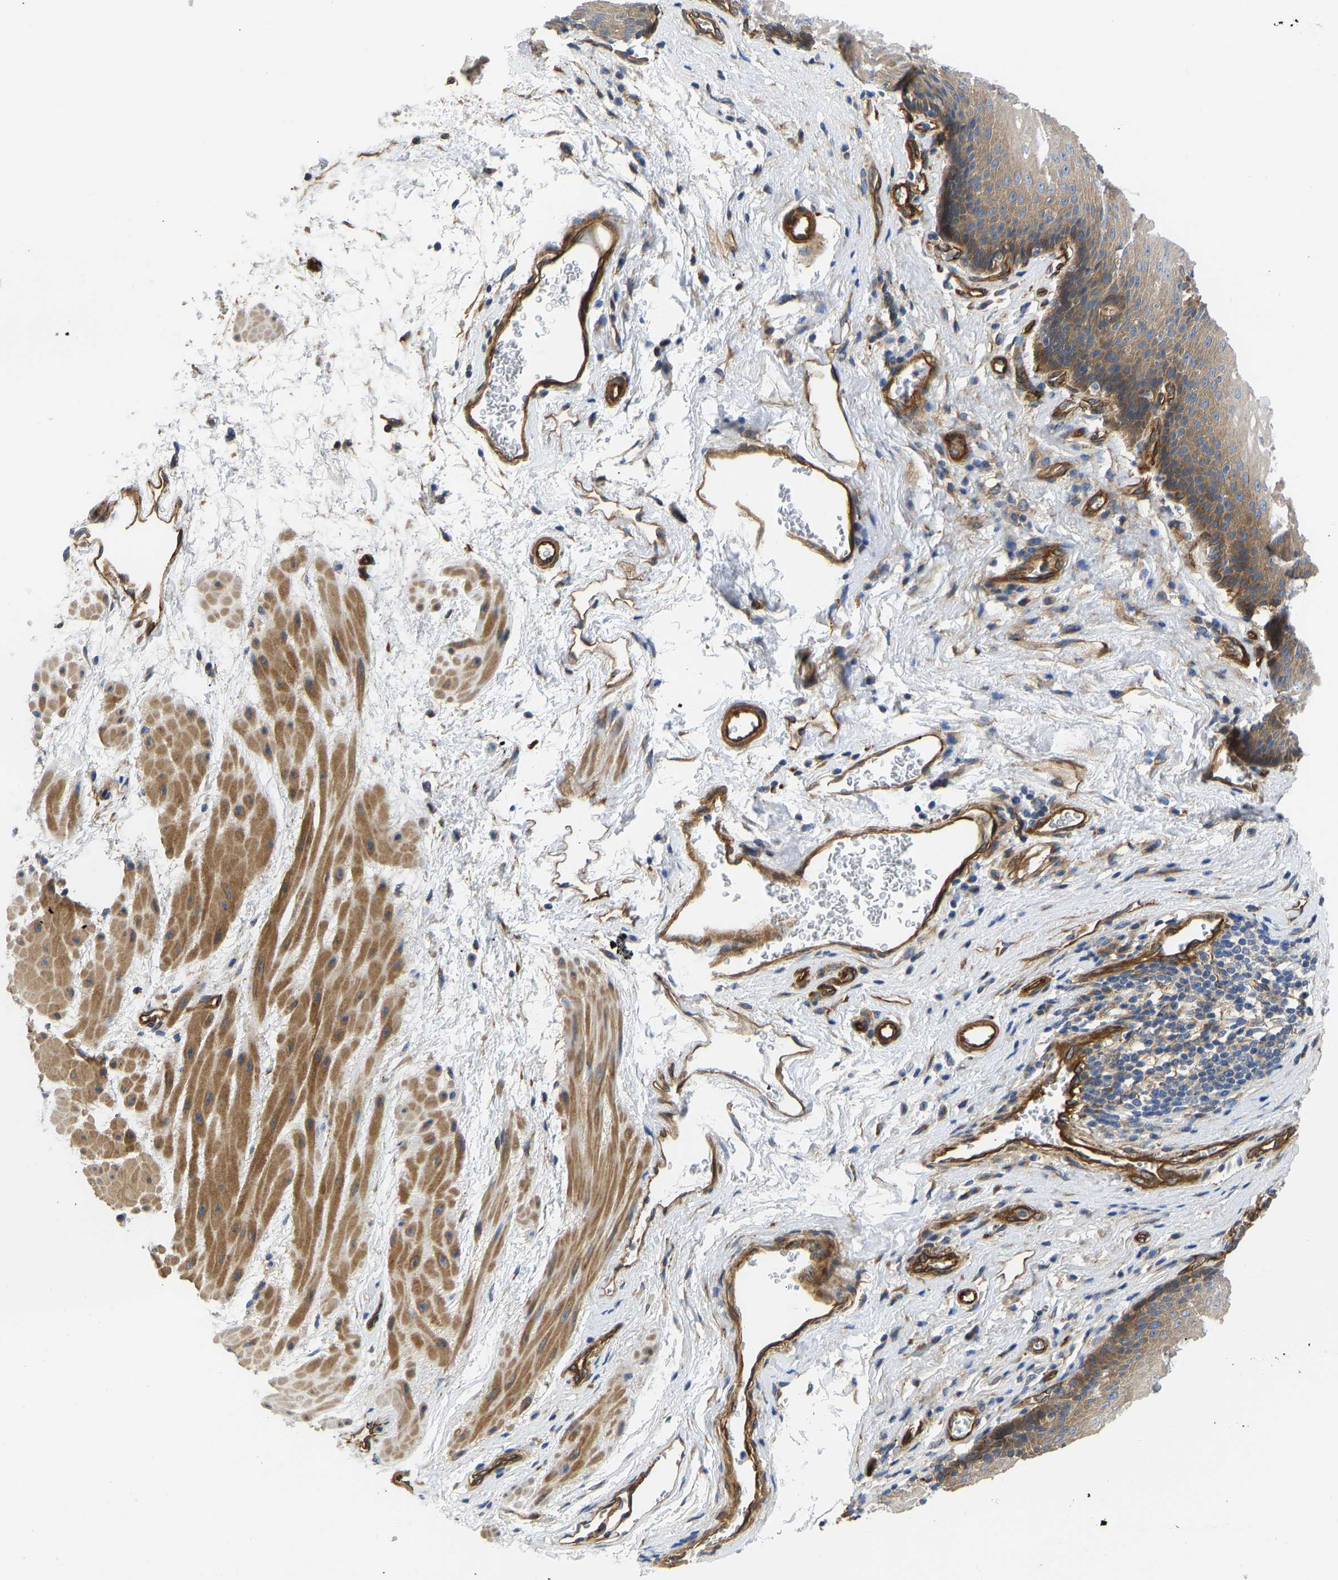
{"staining": {"intensity": "moderate", "quantity": ">75%", "location": "cytoplasmic/membranous"}, "tissue": "esophagus", "cell_type": "Squamous epithelial cells", "image_type": "normal", "snomed": [{"axis": "morphology", "description": "Normal tissue, NOS"}, {"axis": "topography", "description": "Esophagus"}], "caption": "An immunohistochemistry (IHC) micrograph of unremarkable tissue is shown. Protein staining in brown highlights moderate cytoplasmic/membranous positivity in esophagus within squamous epithelial cells. (Stains: DAB in brown, nuclei in blue, Microscopy: brightfield microscopy at high magnification).", "gene": "MYO1C", "patient": {"sex": "male", "age": 48}}